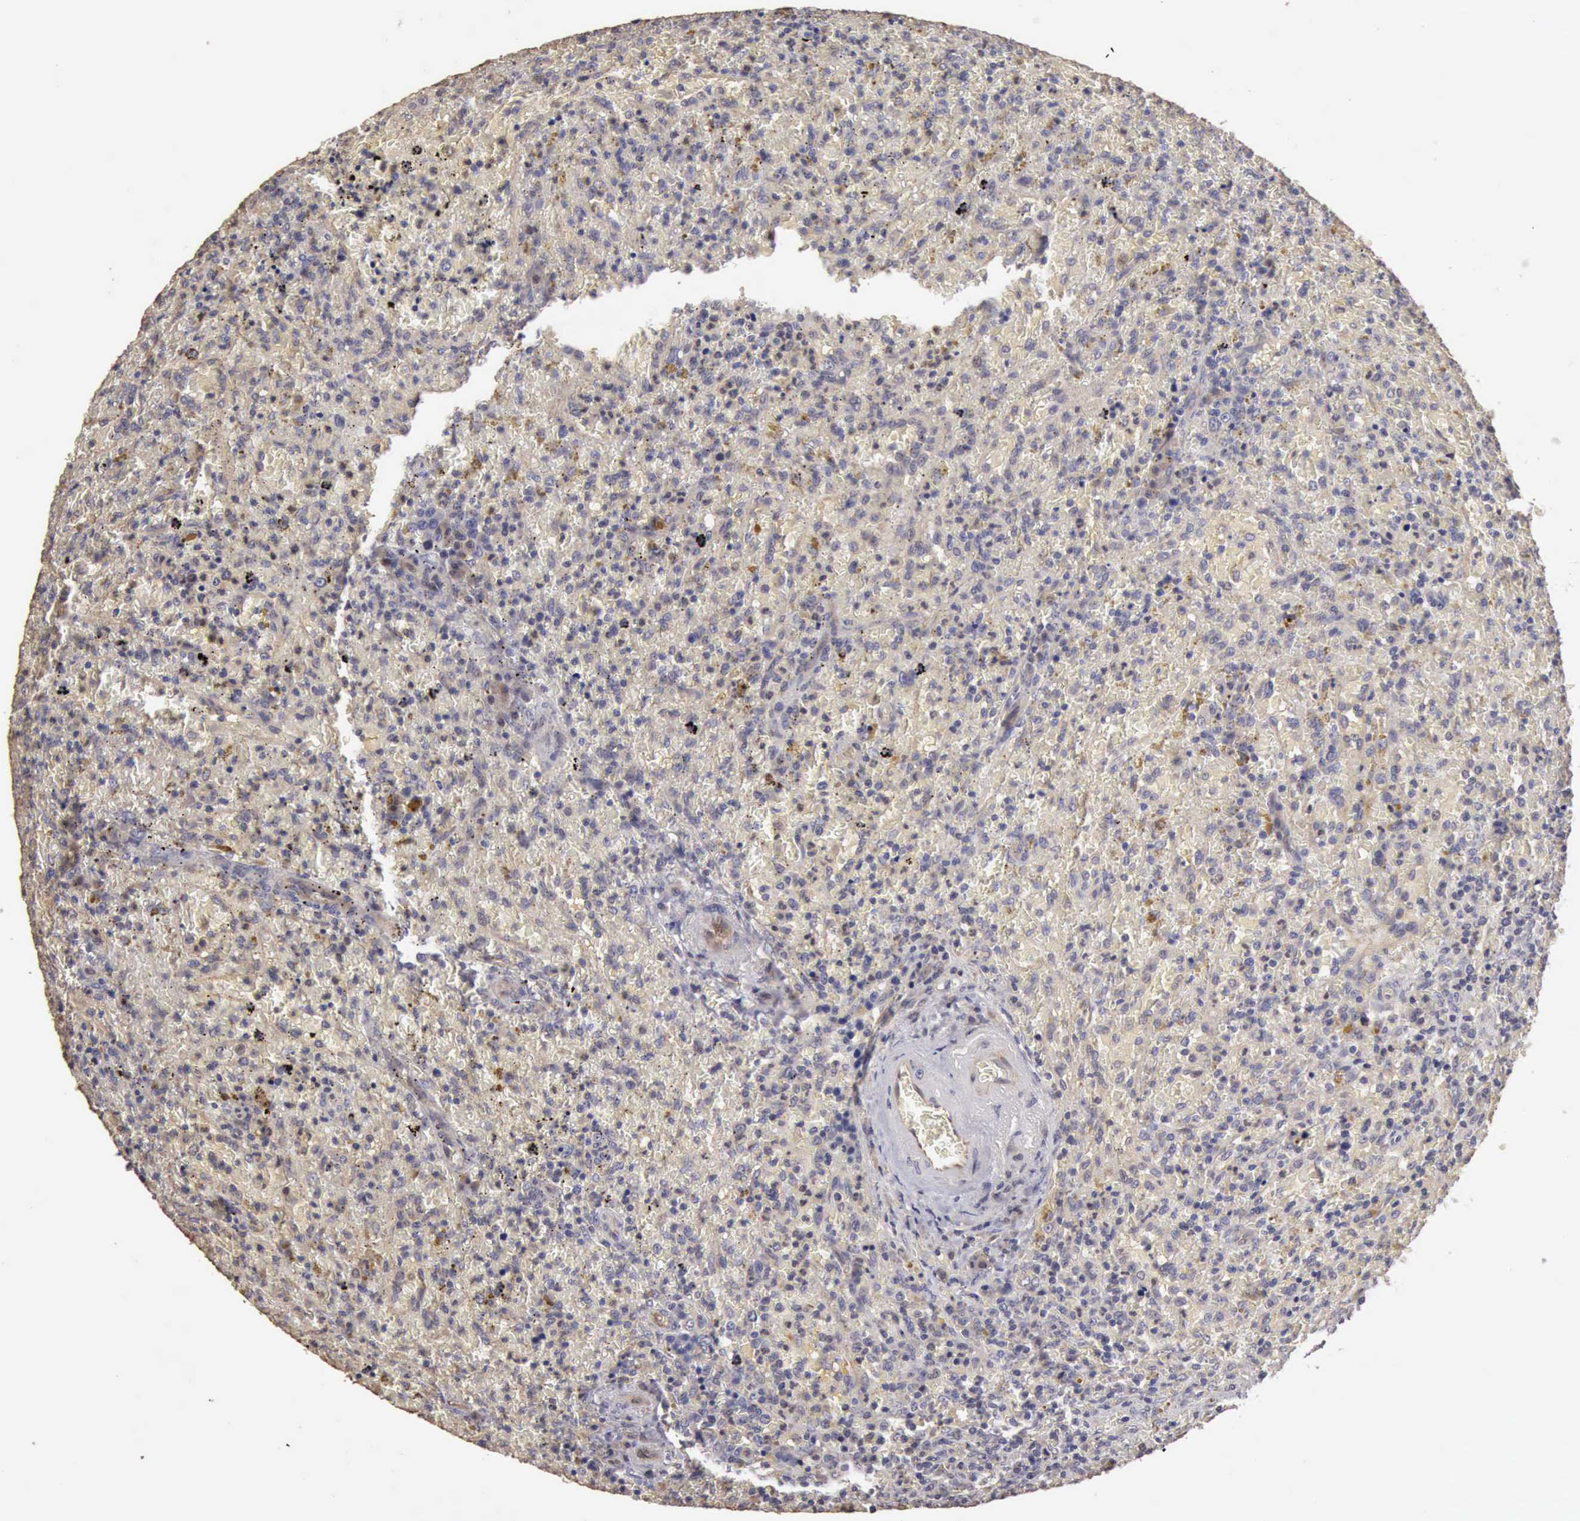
{"staining": {"intensity": "negative", "quantity": "none", "location": "none"}, "tissue": "lymphoma", "cell_type": "Tumor cells", "image_type": "cancer", "snomed": [{"axis": "morphology", "description": "Malignant lymphoma, non-Hodgkin's type, High grade"}, {"axis": "topography", "description": "Spleen"}, {"axis": "topography", "description": "Lymph node"}], "caption": "Tumor cells show no significant protein expression in malignant lymphoma, non-Hodgkin's type (high-grade).", "gene": "BMX", "patient": {"sex": "female", "age": 70}}